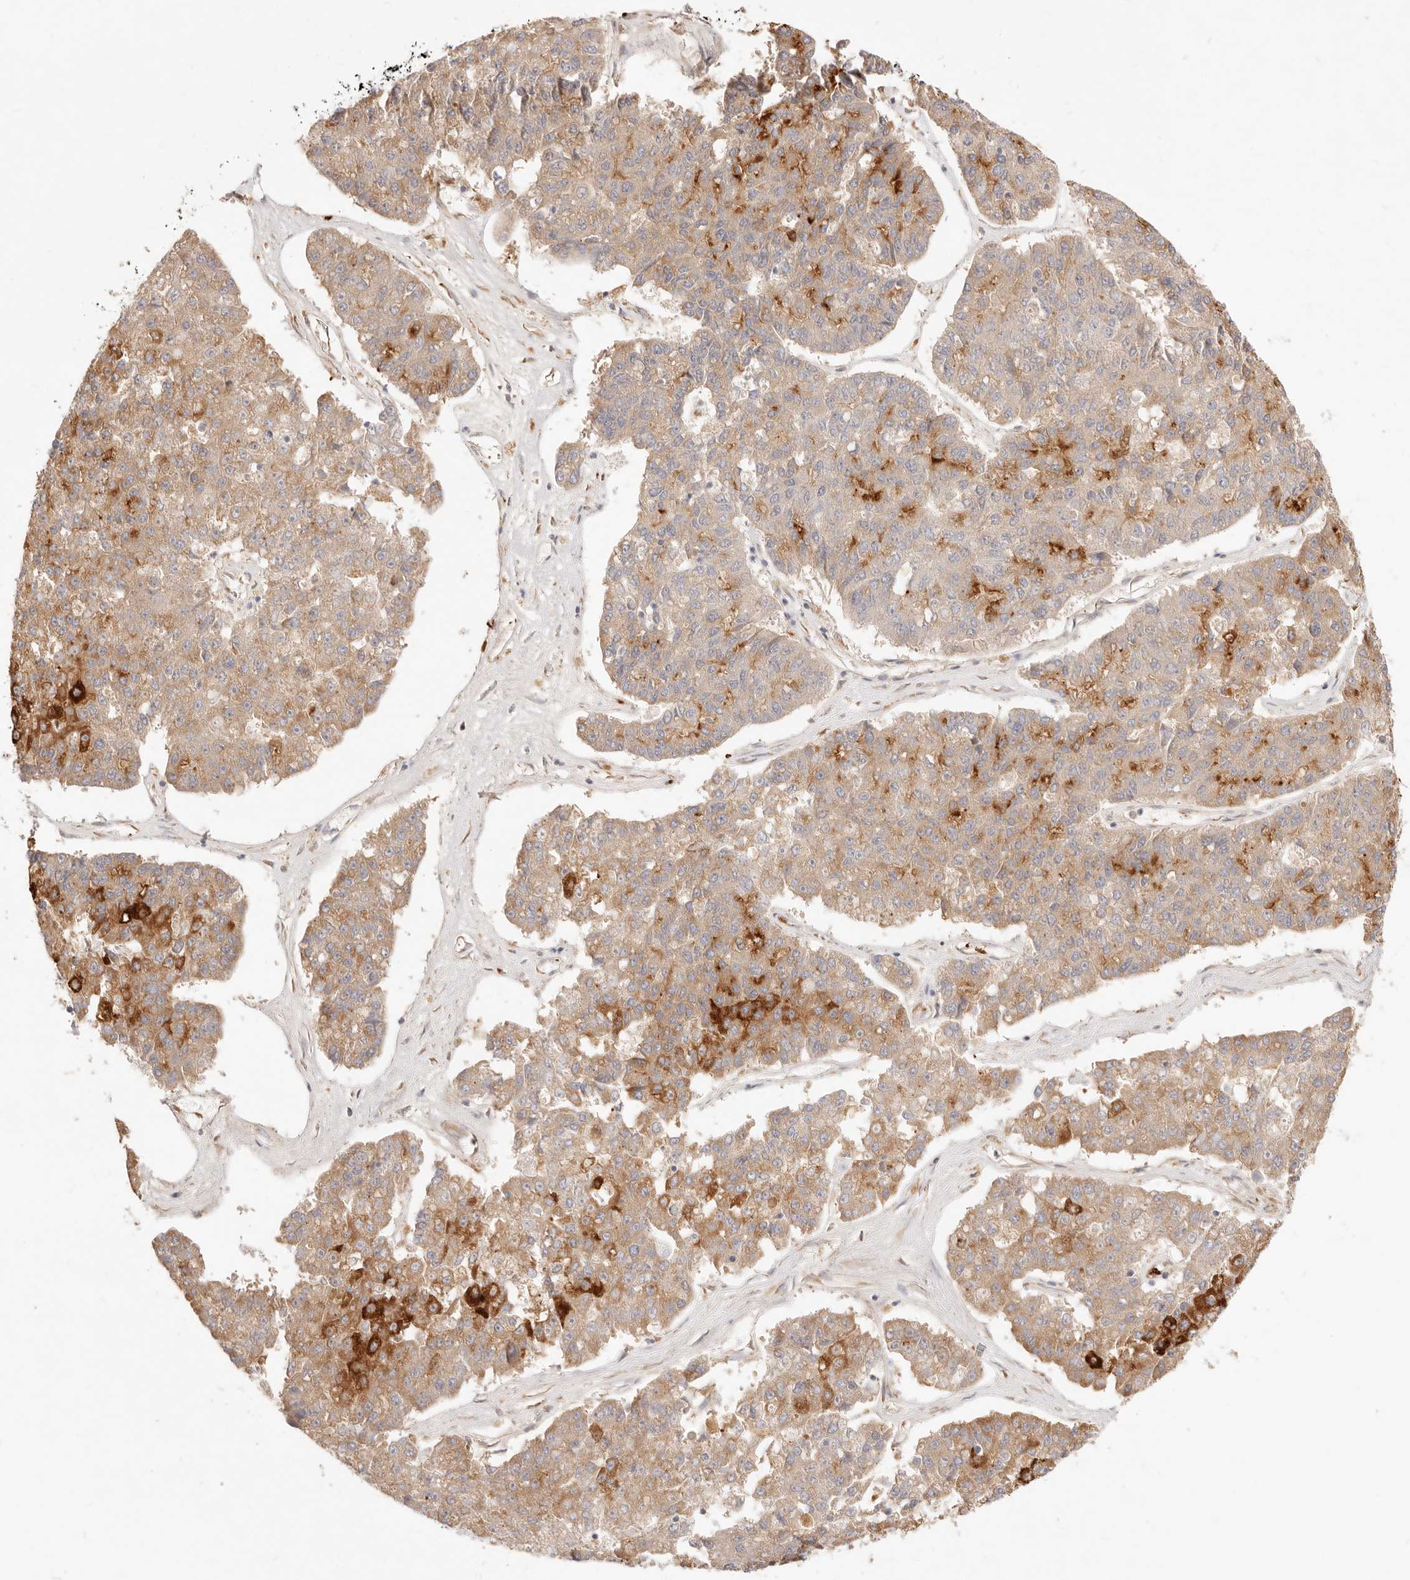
{"staining": {"intensity": "moderate", "quantity": "25%-75%", "location": "cytoplasmic/membranous"}, "tissue": "pancreatic cancer", "cell_type": "Tumor cells", "image_type": "cancer", "snomed": [{"axis": "morphology", "description": "Adenocarcinoma, NOS"}, {"axis": "topography", "description": "Pancreas"}], "caption": "An immunohistochemistry (IHC) histopathology image of neoplastic tissue is shown. Protein staining in brown labels moderate cytoplasmic/membranous positivity in adenocarcinoma (pancreatic) within tumor cells.", "gene": "UBXN10", "patient": {"sex": "male", "age": 50}}